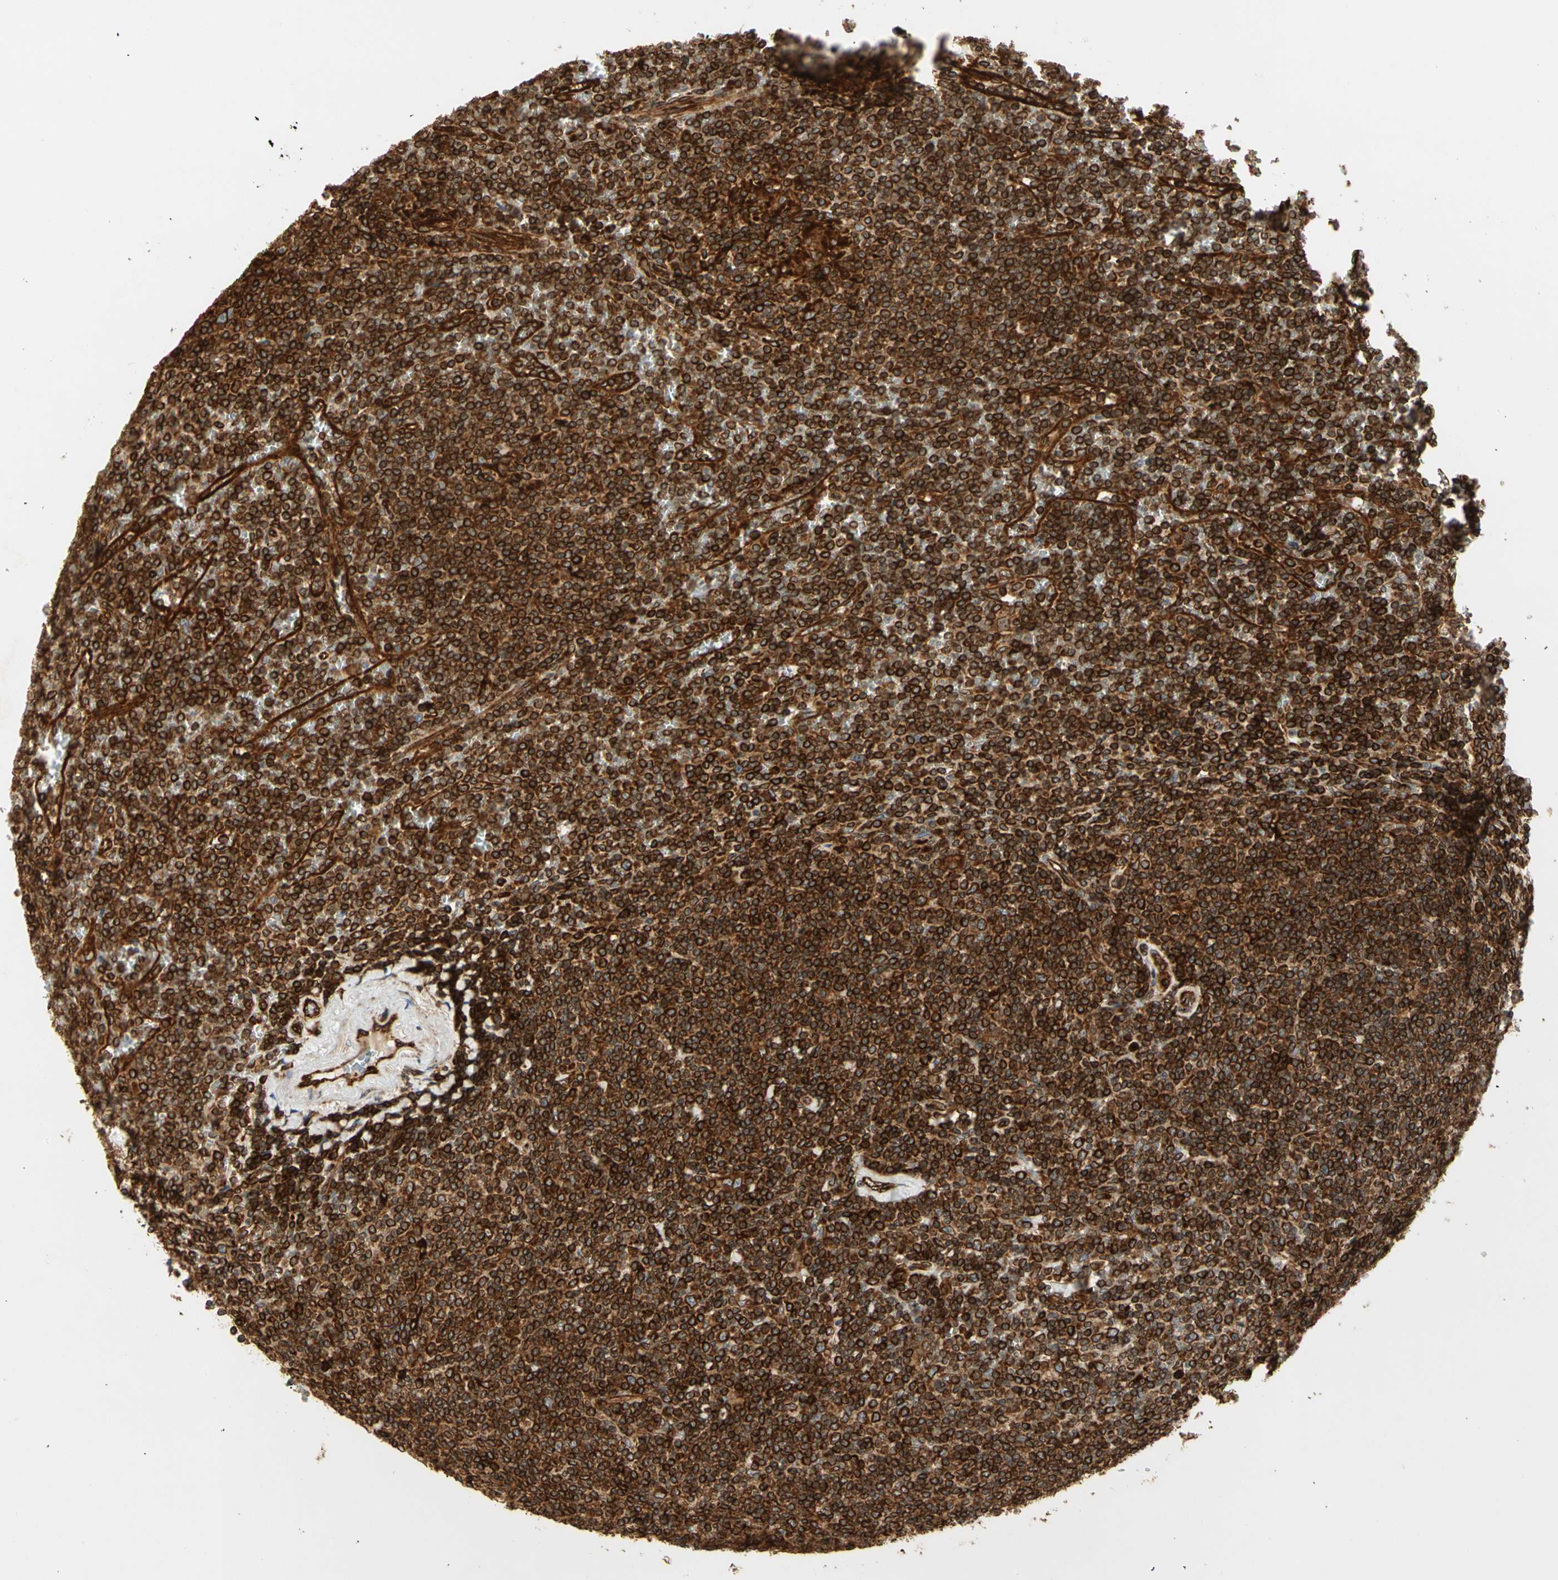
{"staining": {"intensity": "strong", "quantity": ">75%", "location": "cytoplasmic/membranous"}, "tissue": "lymphoma", "cell_type": "Tumor cells", "image_type": "cancer", "snomed": [{"axis": "morphology", "description": "Malignant lymphoma, non-Hodgkin's type, Low grade"}, {"axis": "topography", "description": "Spleen"}], "caption": "Immunohistochemical staining of lymphoma exhibits strong cytoplasmic/membranous protein staining in about >75% of tumor cells.", "gene": "TAPBP", "patient": {"sex": "female", "age": 19}}